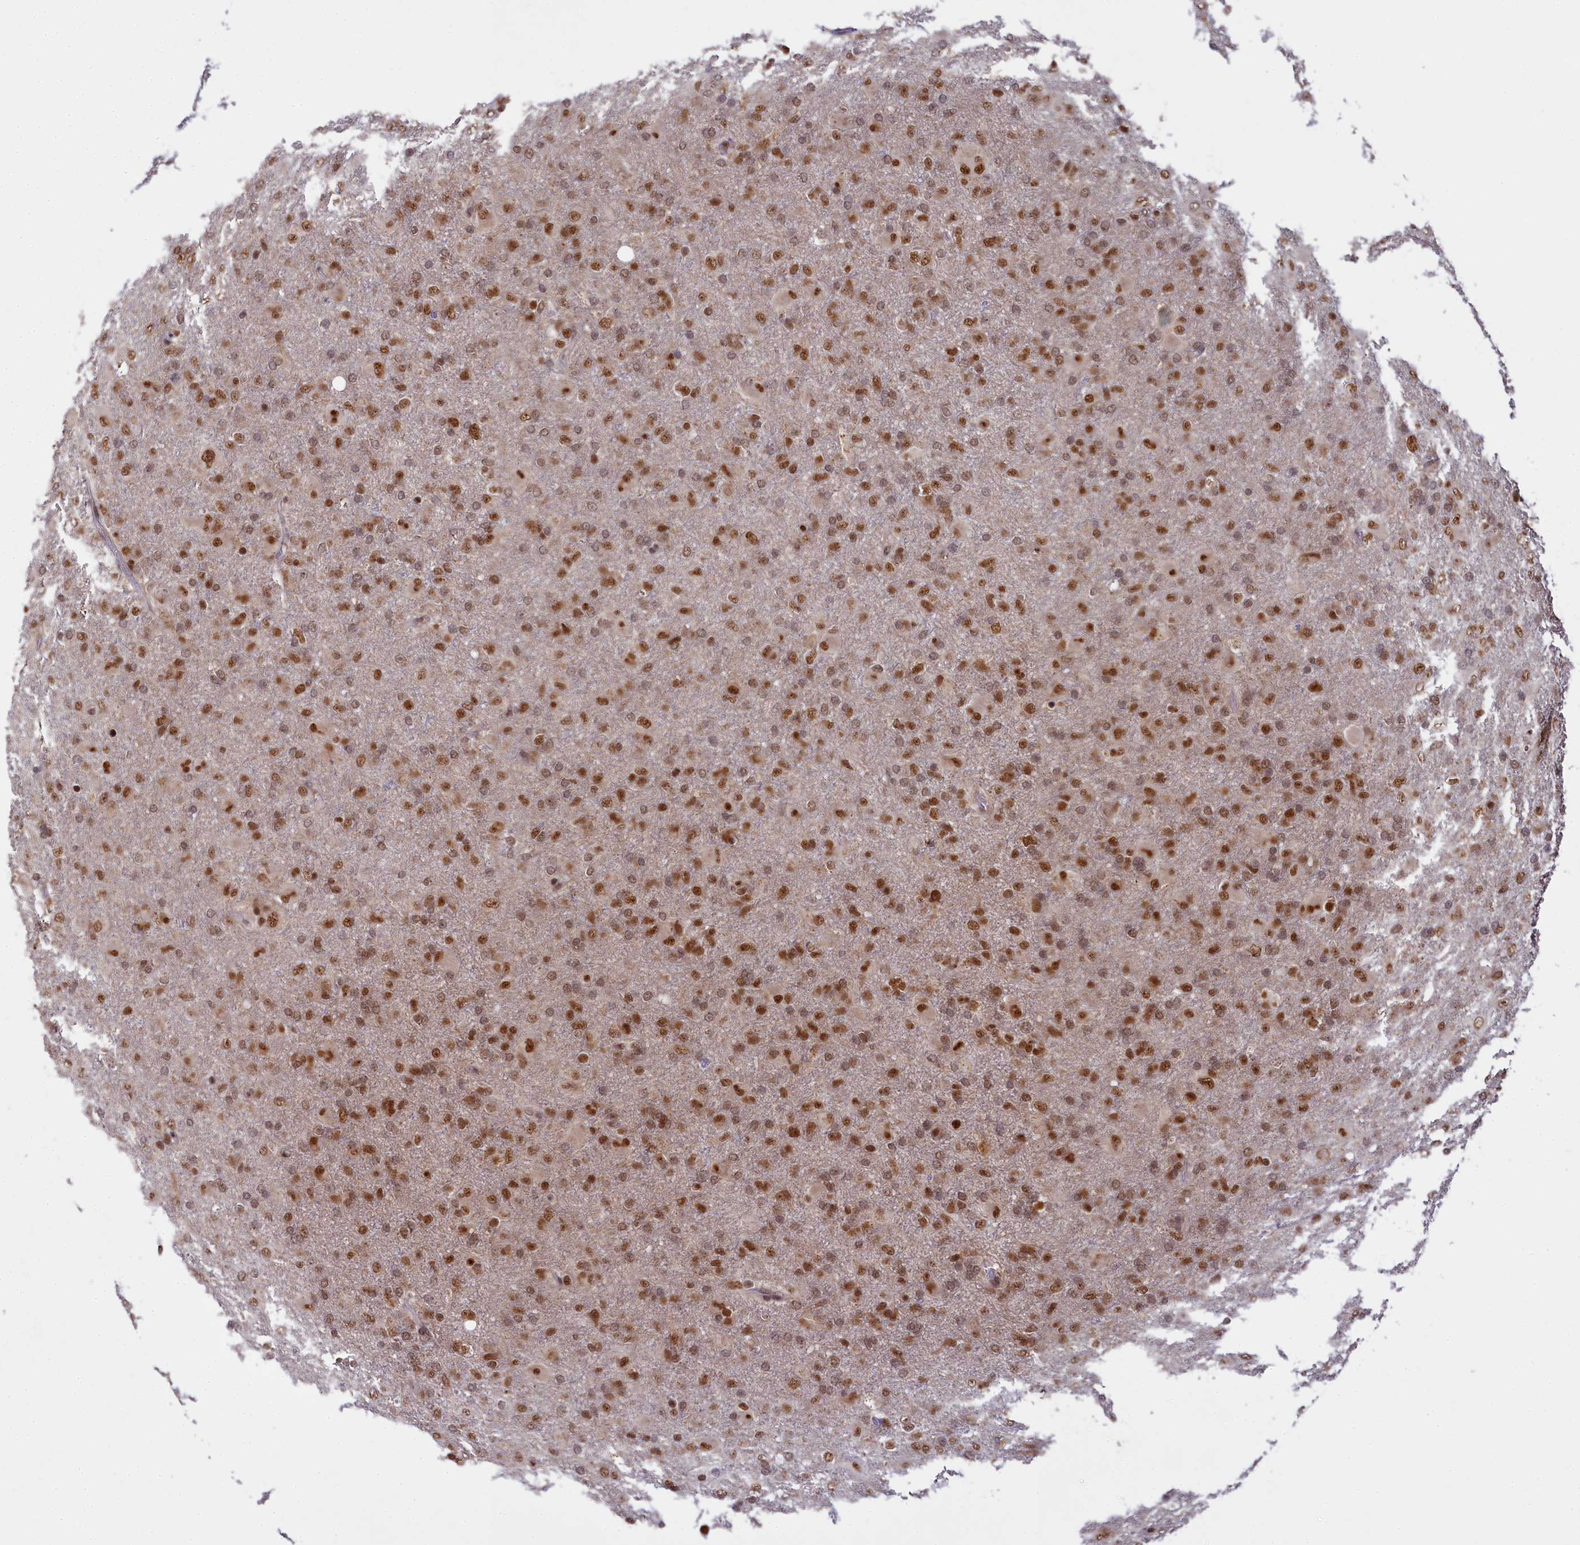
{"staining": {"intensity": "strong", "quantity": ">75%", "location": "nuclear"}, "tissue": "glioma", "cell_type": "Tumor cells", "image_type": "cancer", "snomed": [{"axis": "morphology", "description": "Glioma, malignant, Low grade"}, {"axis": "topography", "description": "Brain"}], "caption": "Brown immunohistochemical staining in malignant glioma (low-grade) exhibits strong nuclear positivity in approximately >75% of tumor cells. Ihc stains the protein in brown and the nuclei are stained blue.", "gene": "PPHLN1", "patient": {"sex": "male", "age": 65}}